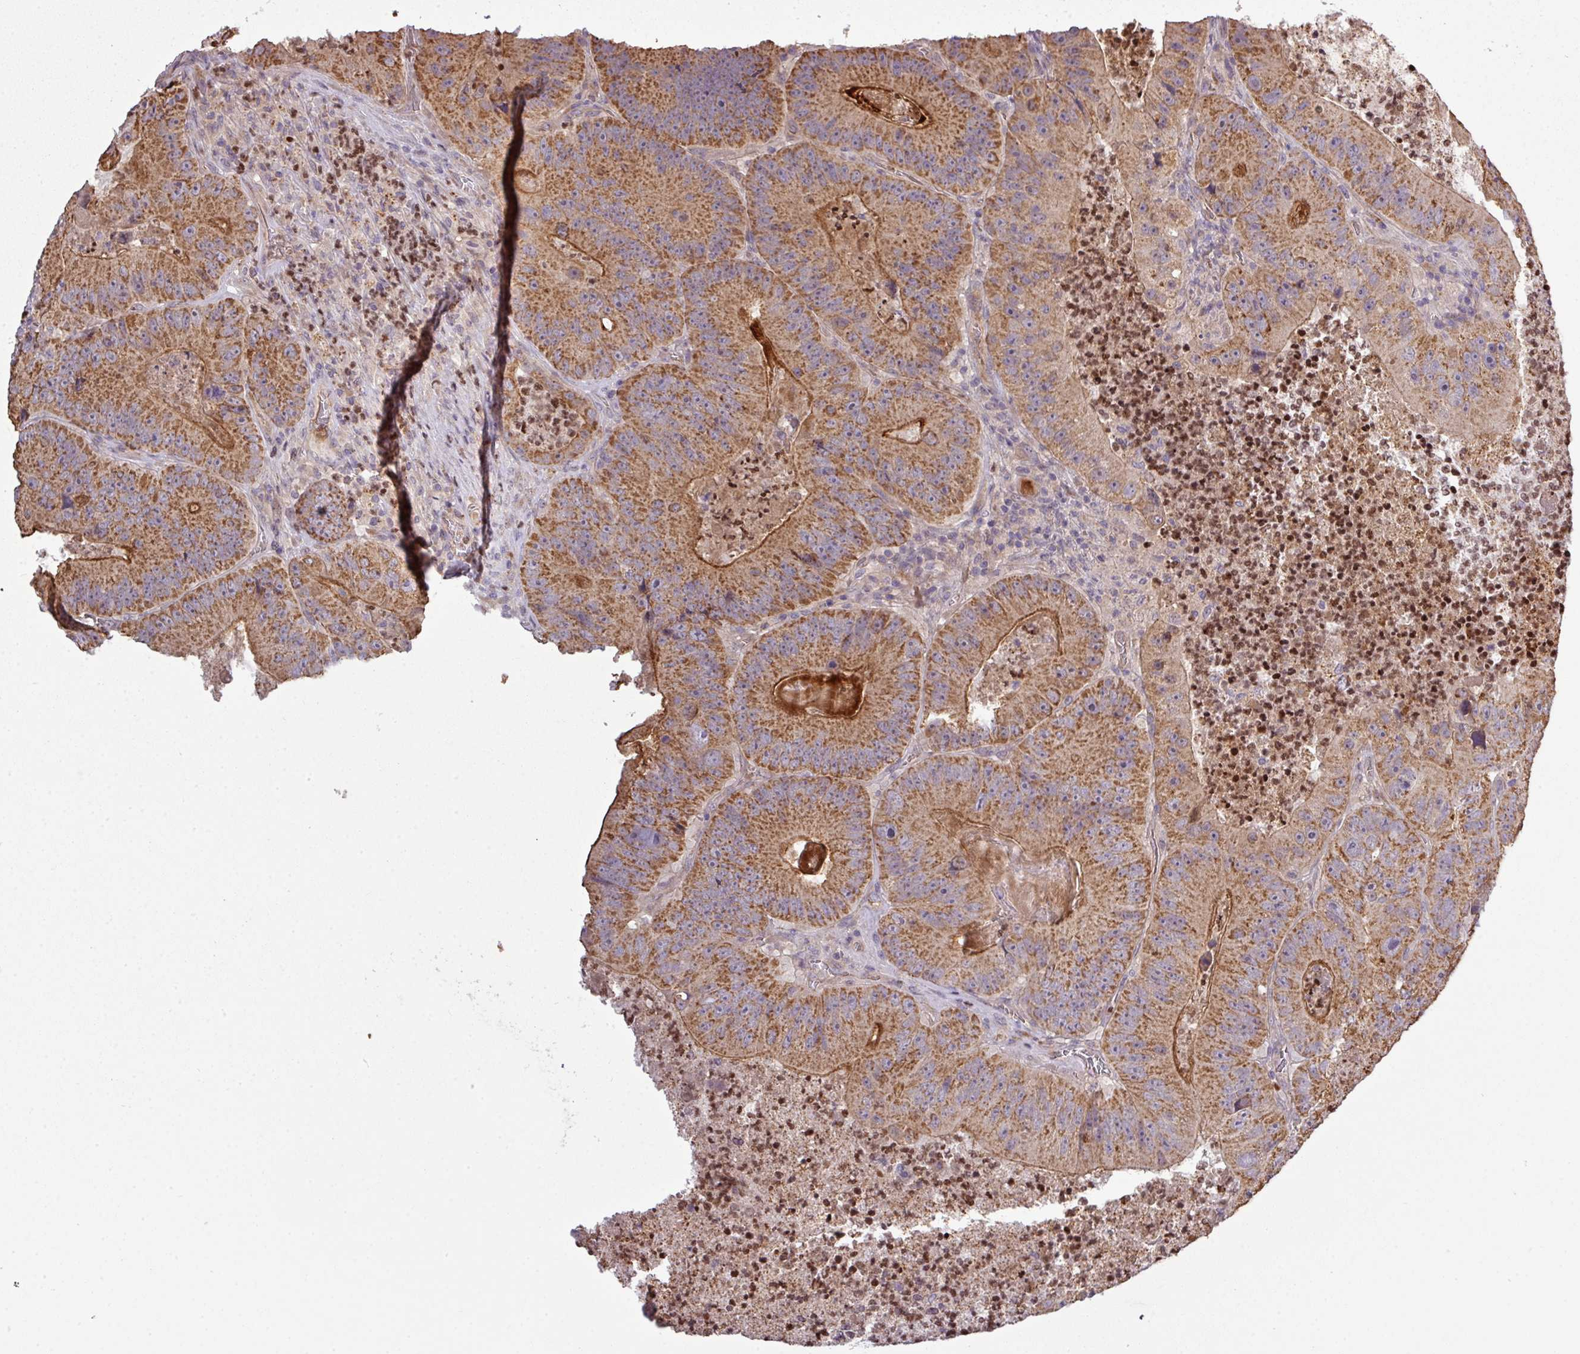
{"staining": {"intensity": "strong", "quantity": ">75%", "location": "cytoplasmic/membranous"}, "tissue": "colorectal cancer", "cell_type": "Tumor cells", "image_type": "cancer", "snomed": [{"axis": "morphology", "description": "Adenocarcinoma, NOS"}, {"axis": "topography", "description": "Colon"}], "caption": "Protein analysis of colorectal cancer tissue shows strong cytoplasmic/membranous positivity in approximately >75% of tumor cells.", "gene": "PAPLN", "patient": {"sex": "female", "age": 86}}